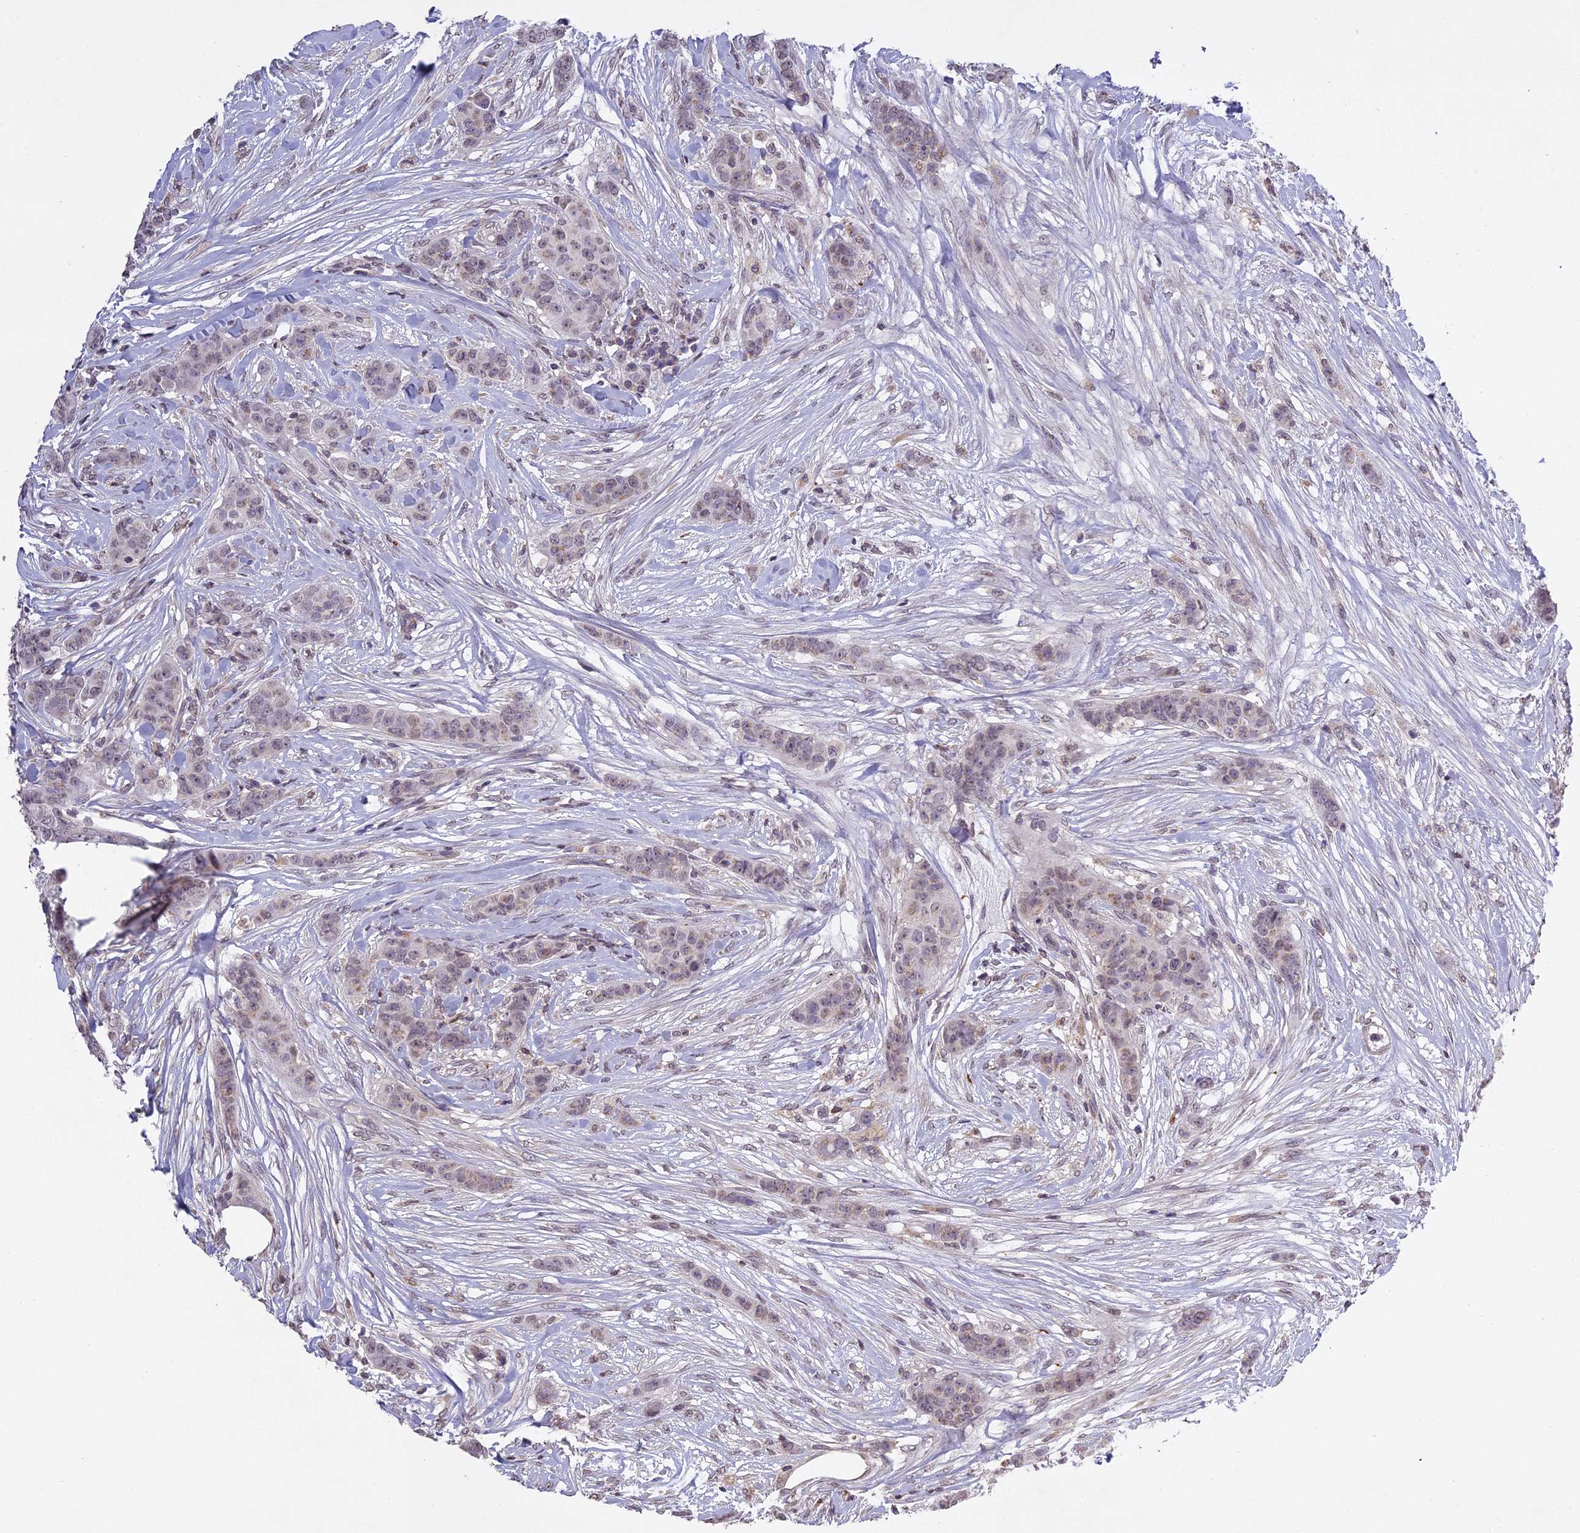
{"staining": {"intensity": "weak", "quantity": "<25%", "location": "nuclear"}, "tissue": "breast cancer", "cell_type": "Tumor cells", "image_type": "cancer", "snomed": [{"axis": "morphology", "description": "Duct carcinoma"}, {"axis": "topography", "description": "Breast"}], "caption": "A photomicrograph of breast intraductal carcinoma stained for a protein displays no brown staining in tumor cells.", "gene": "ERG28", "patient": {"sex": "female", "age": 40}}